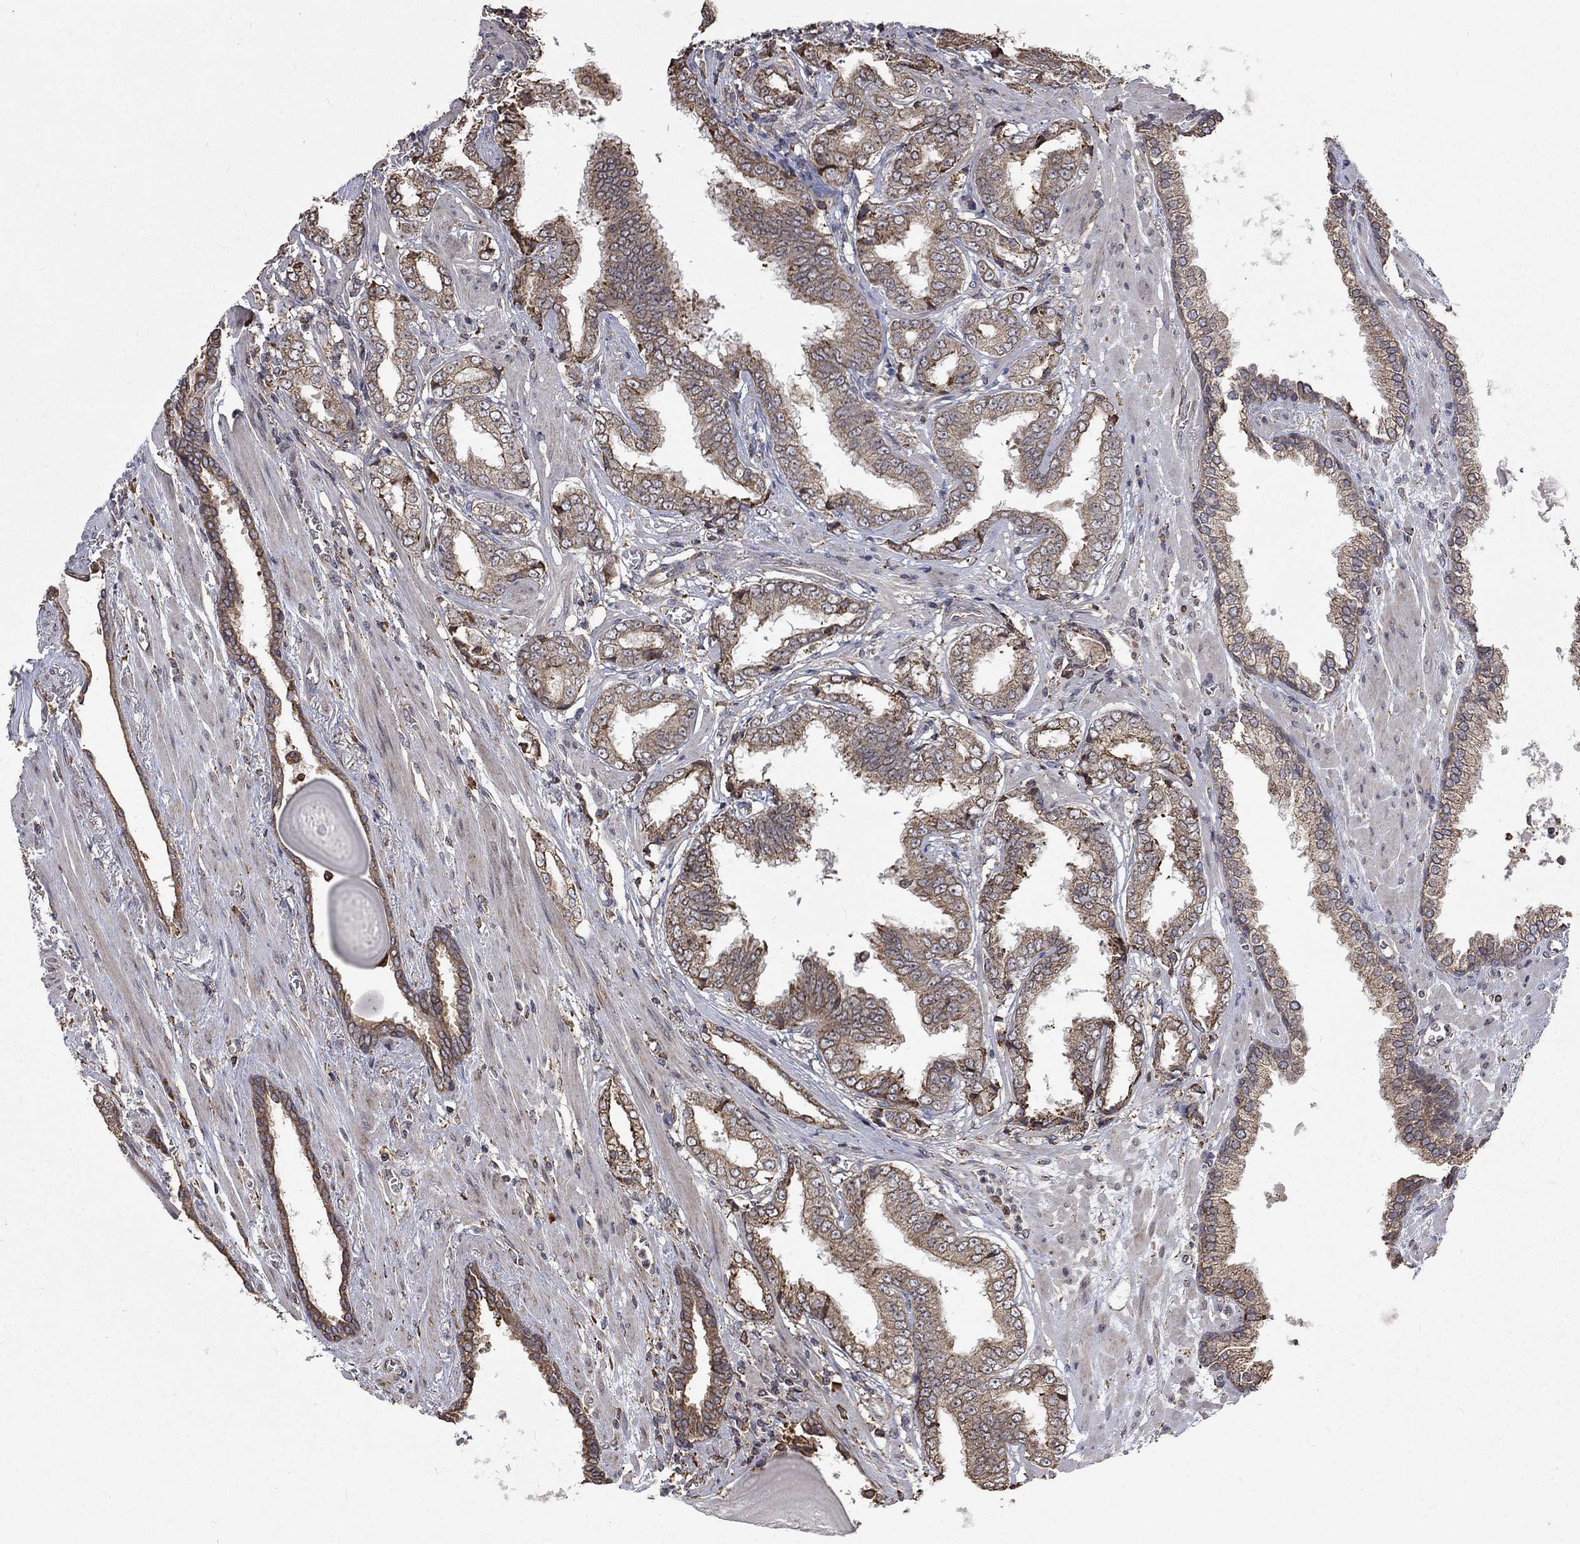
{"staining": {"intensity": "moderate", "quantity": ">75%", "location": "cytoplasmic/membranous"}, "tissue": "prostate cancer", "cell_type": "Tumor cells", "image_type": "cancer", "snomed": [{"axis": "morphology", "description": "Adenocarcinoma, Low grade"}, {"axis": "topography", "description": "Prostate"}], "caption": "Human prostate adenocarcinoma (low-grade) stained with a brown dye reveals moderate cytoplasmic/membranous positive expression in about >75% of tumor cells.", "gene": "ESRRA", "patient": {"sex": "male", "age": 69}}